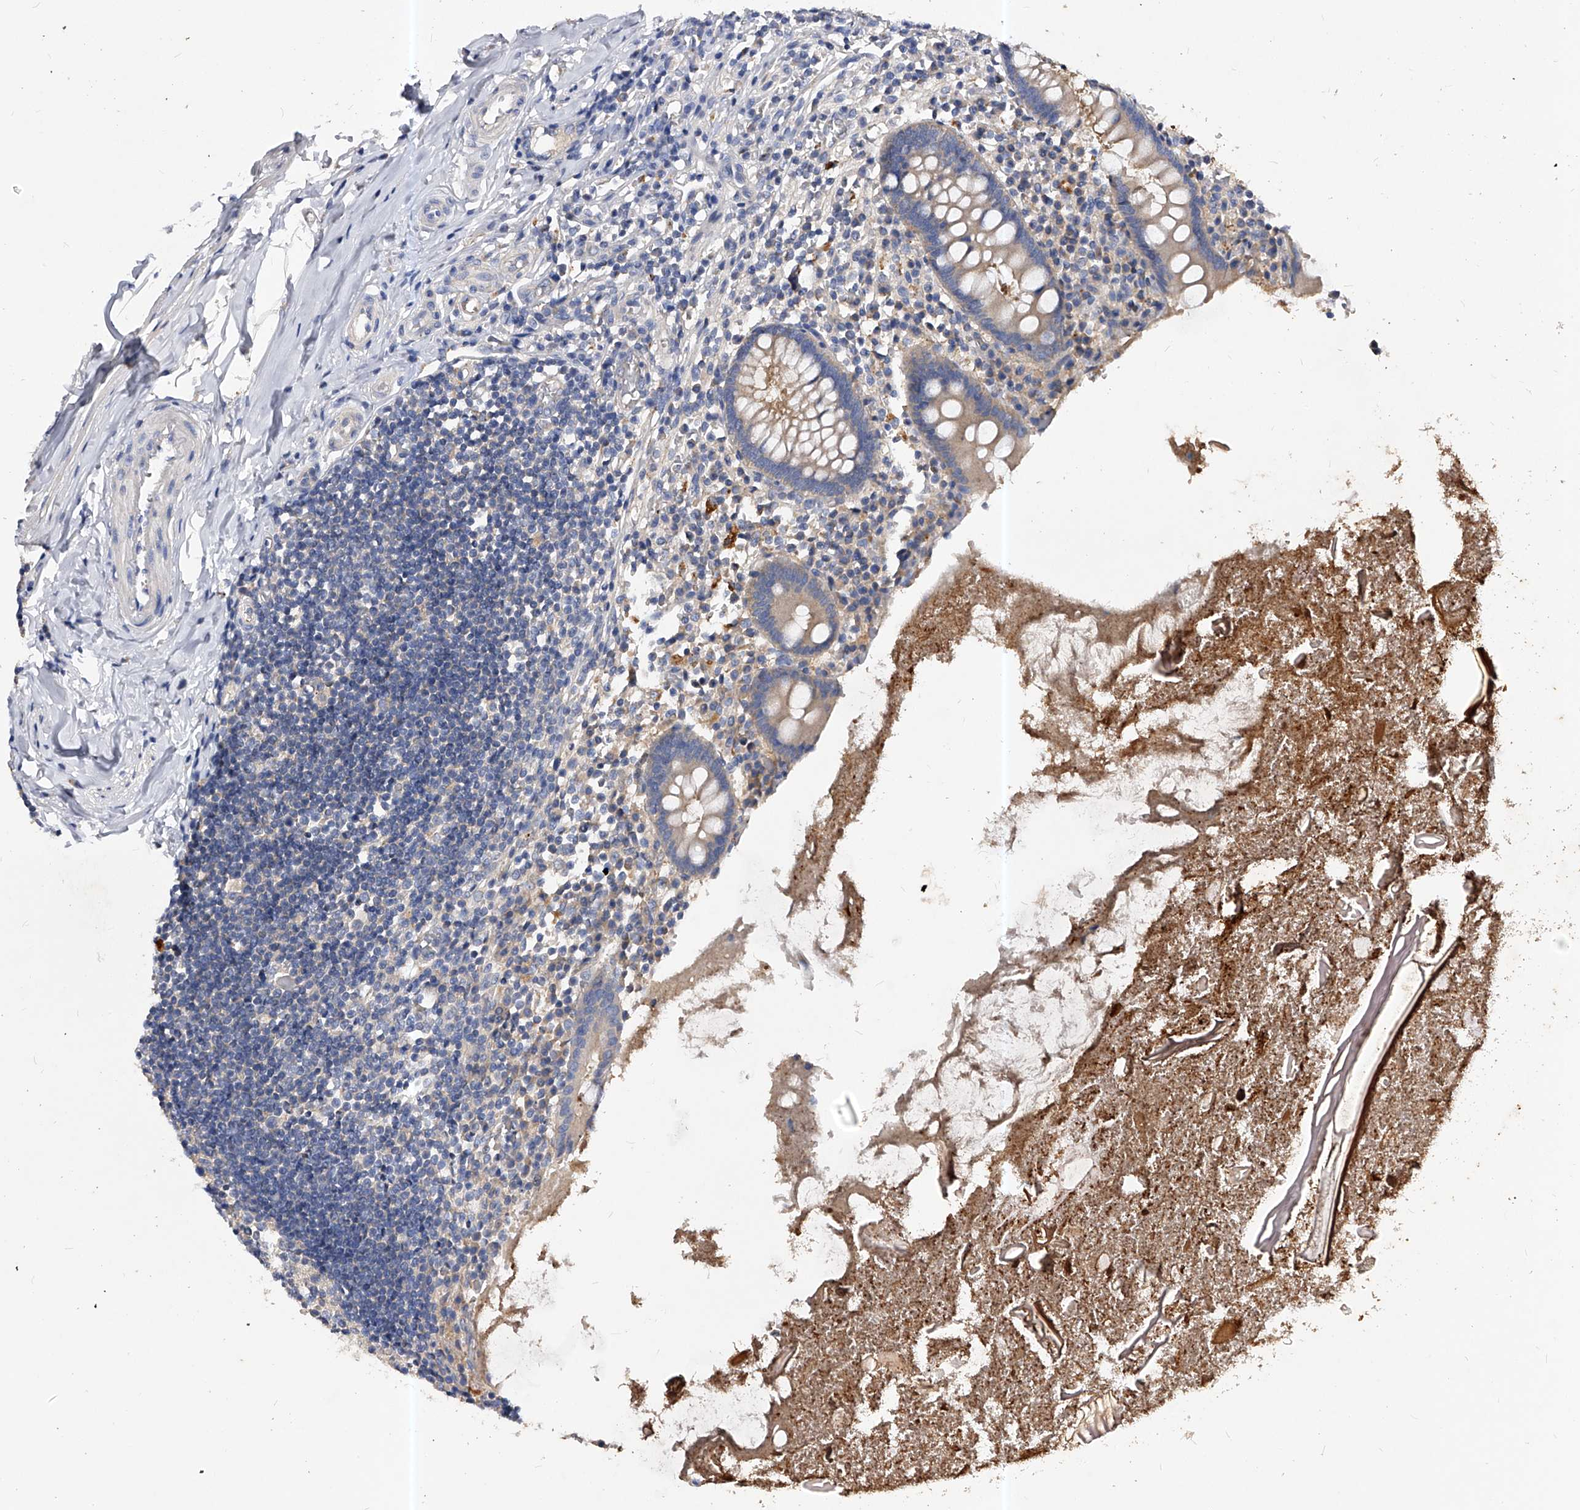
{"staining": {"intensity": "weak", "quantity": "25%-75%", "location": "cytoplasmic/membranous"}, "tissue": "appendix", "cell_type": "Glandular cells", "image_type": "normal", "snomed": [{"axis": "morphology", "description": "Normal tissue, NOS"}, {"axis": "topography", "description": "Appendix"}], "caption": "Protein expression analysis of normal appendix shows weak cytoplasmic/membranous staining in approximately 25%-75% of glandular cells. (Stains: DAB in brown, nuclei in blue, Microscopy: brightfield microscopy at high magnification).", "gene": "PPP5C", "patient": {"sex": "female", "age": 17}}